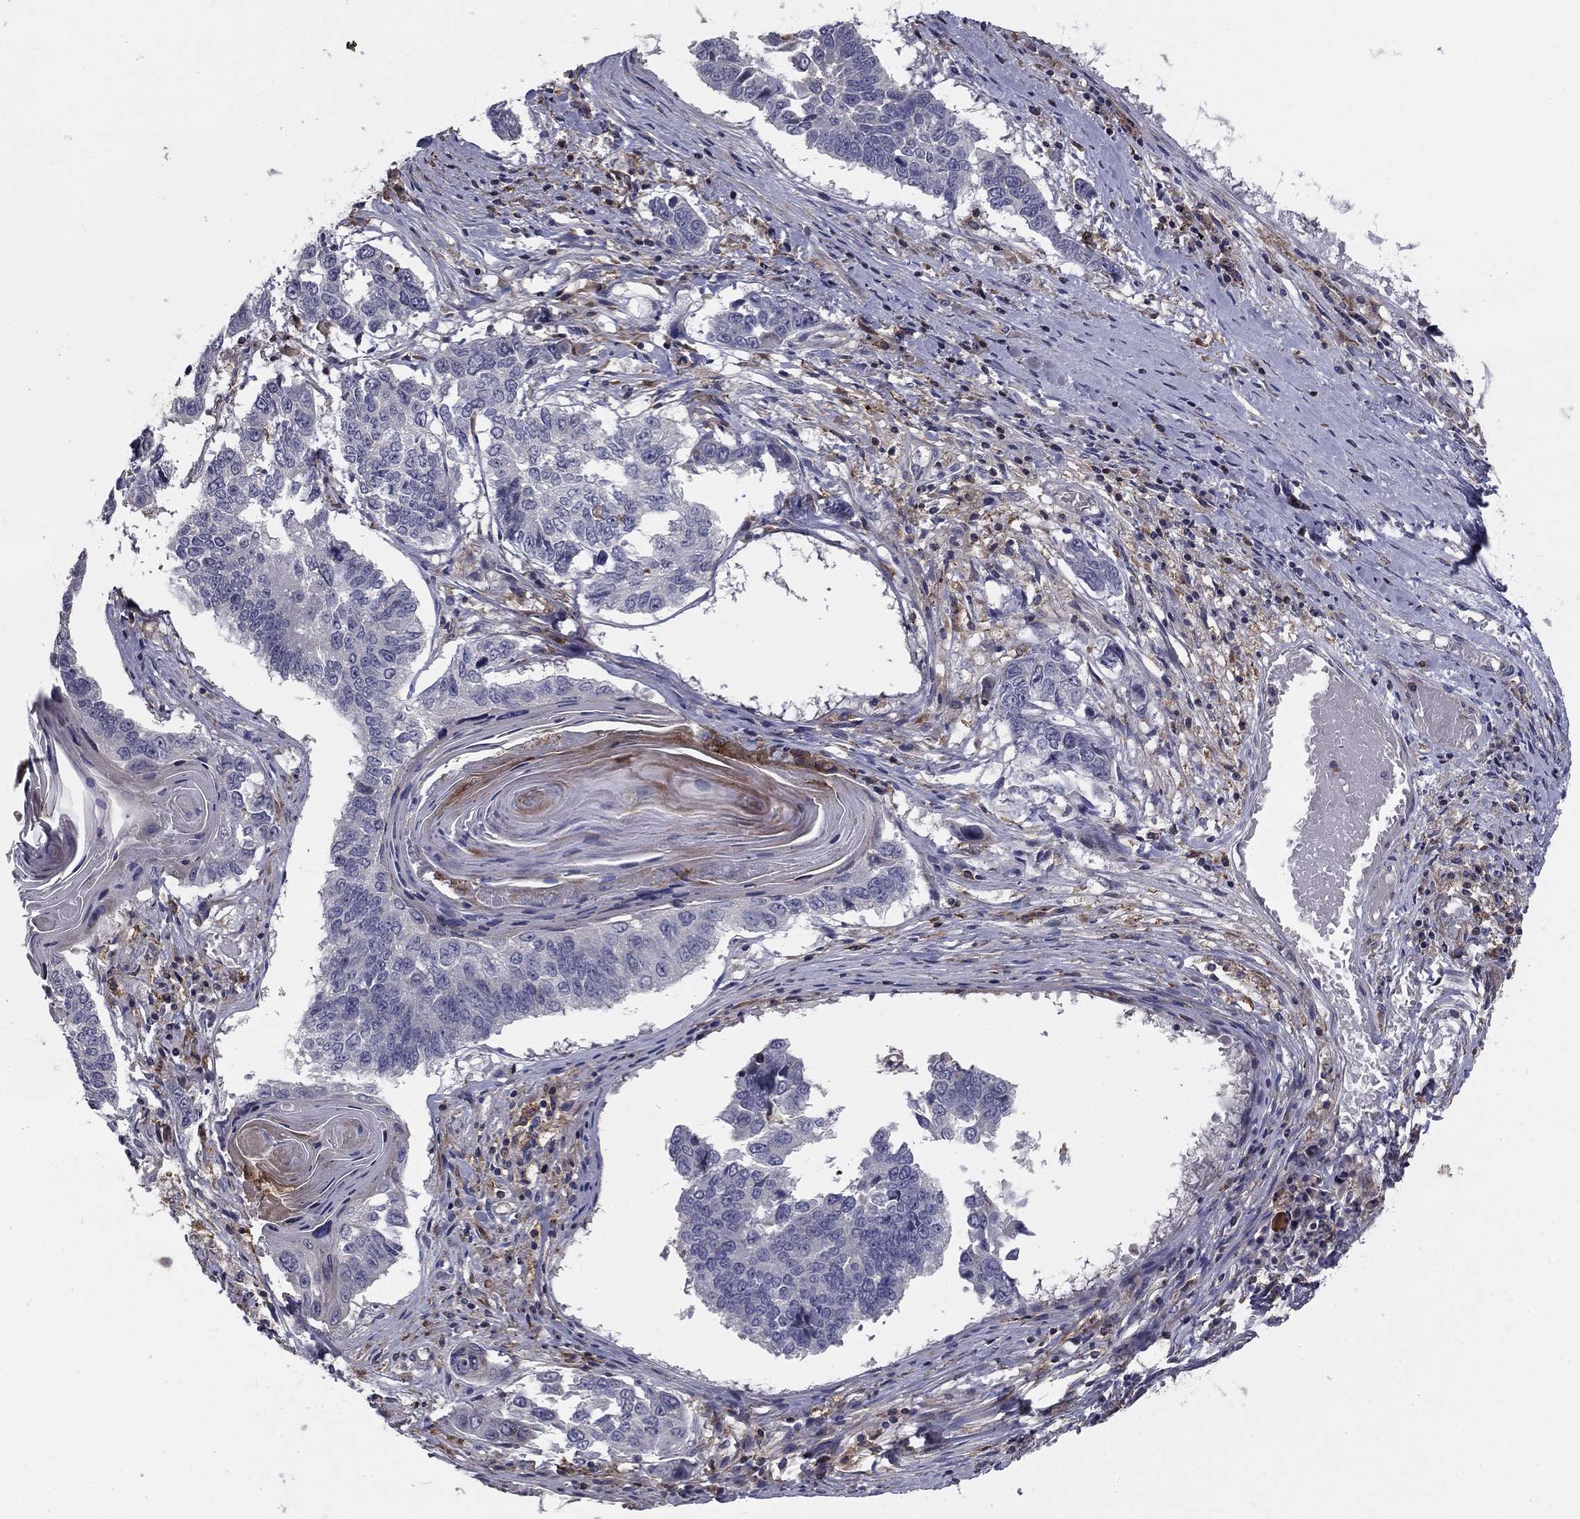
{"staining": {"intensity": "negative", "quantity": "none", "location": "none"}, "tissue": "lung cancer", "cell_type": "Tumor cells", "image_type": "cancer", "snomed": [{"axis": "morphology", "description": "Squamous cell carcinoma, NOS"}, {"axis": "topography", "description": "Lung"}], "caption": "Lung cancer was stained to show a protein in brown. There is no significant positivity in tumor cells. (IHC, brightfield microscopy, high magnification).", "gene": "PLCB2", "patient": {"sex": "male", "age": 73}}